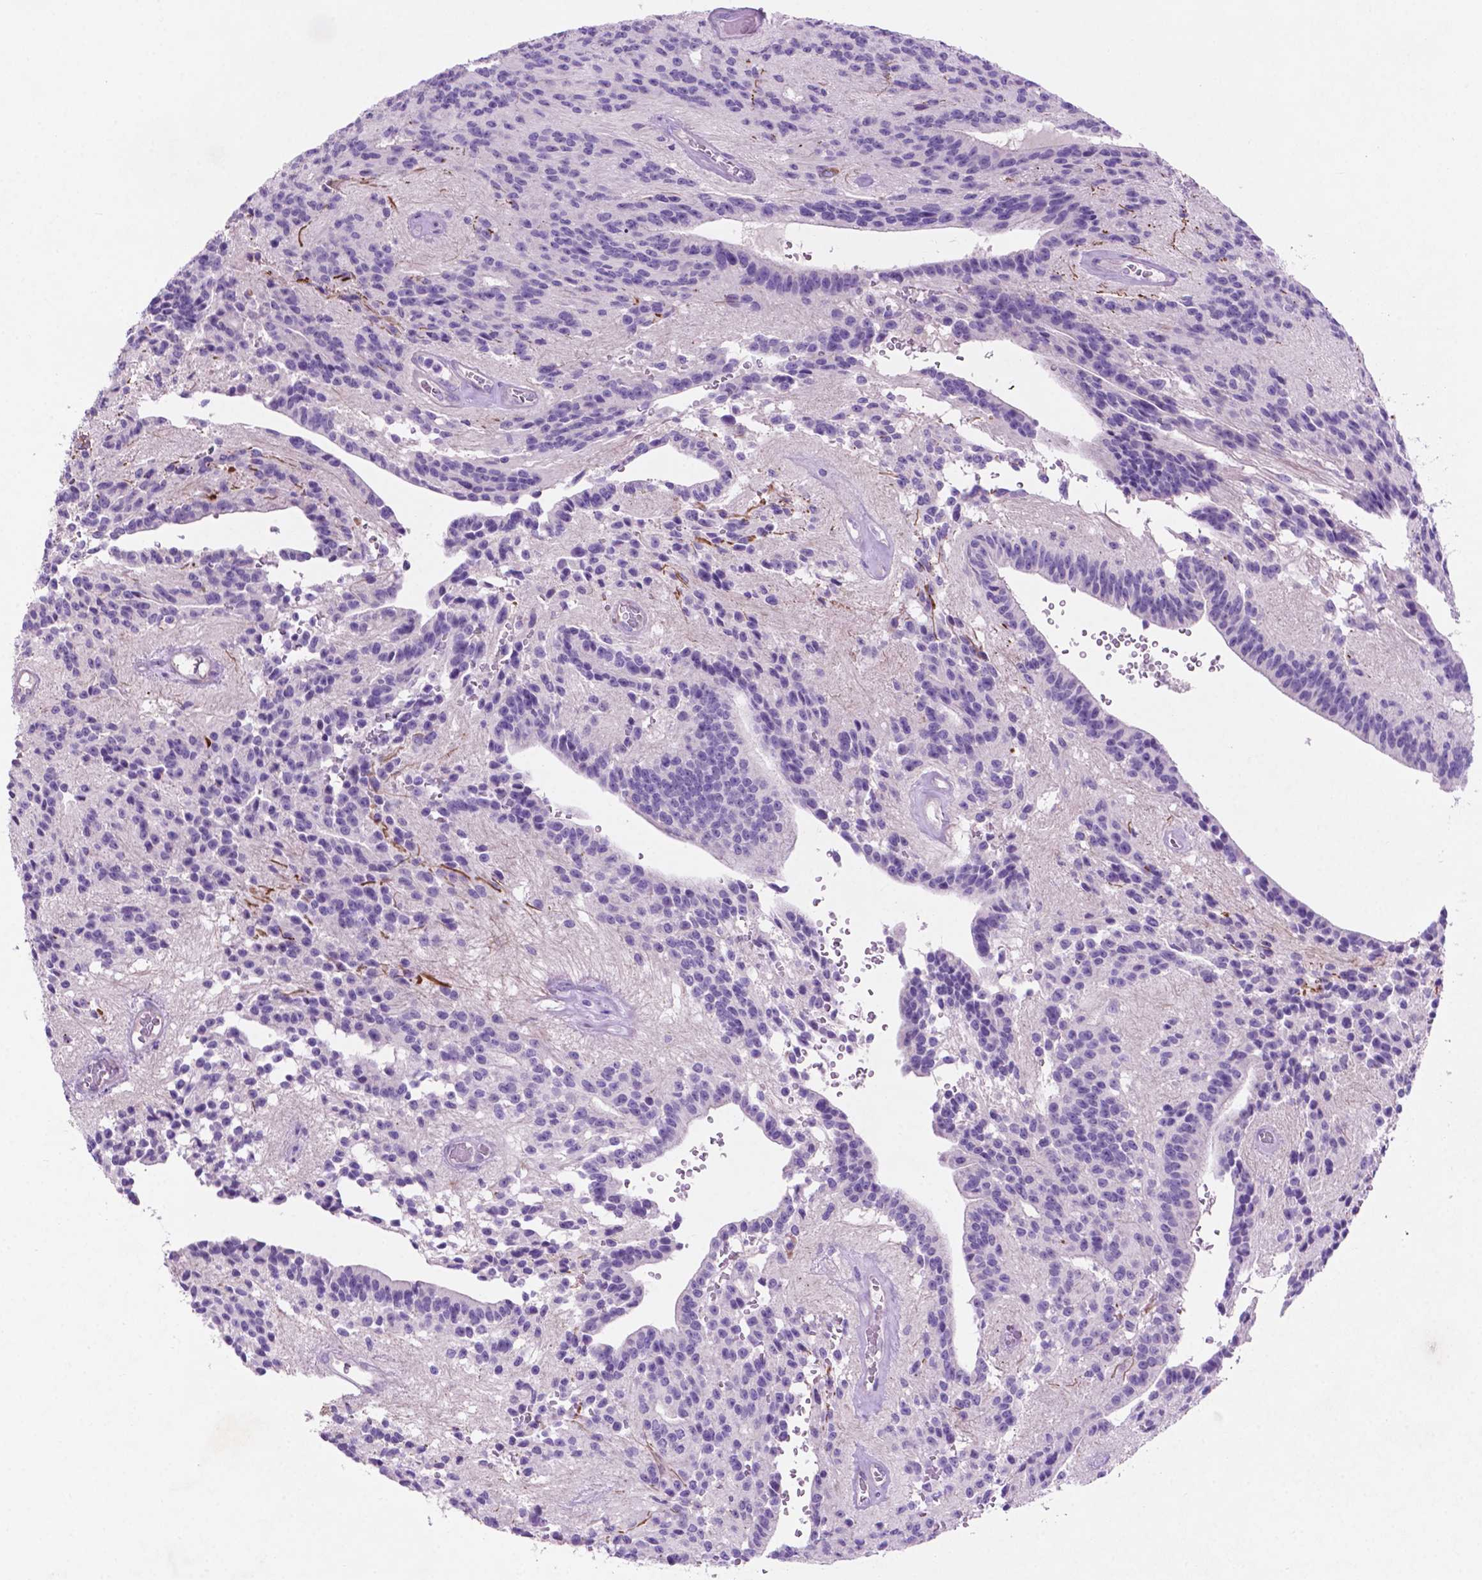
{"staining": {"intensity": "negative", "quantity": "none", "location": "none"}, "tissue": "glioma", "cell_type": "Tumor cells", "image_type": "cancer", "snomed": [{"axis": "morphology", "description": "Glioma, malignant, Low grade"}, {"axis": "topography", "description": "Brain"}], "caption": "Protein analysis of malignant glioma (low-grade) reveals no significant expression in tumor cells.", "gene": "ASPG", "patient": {"sex": "male", "age": 31}}